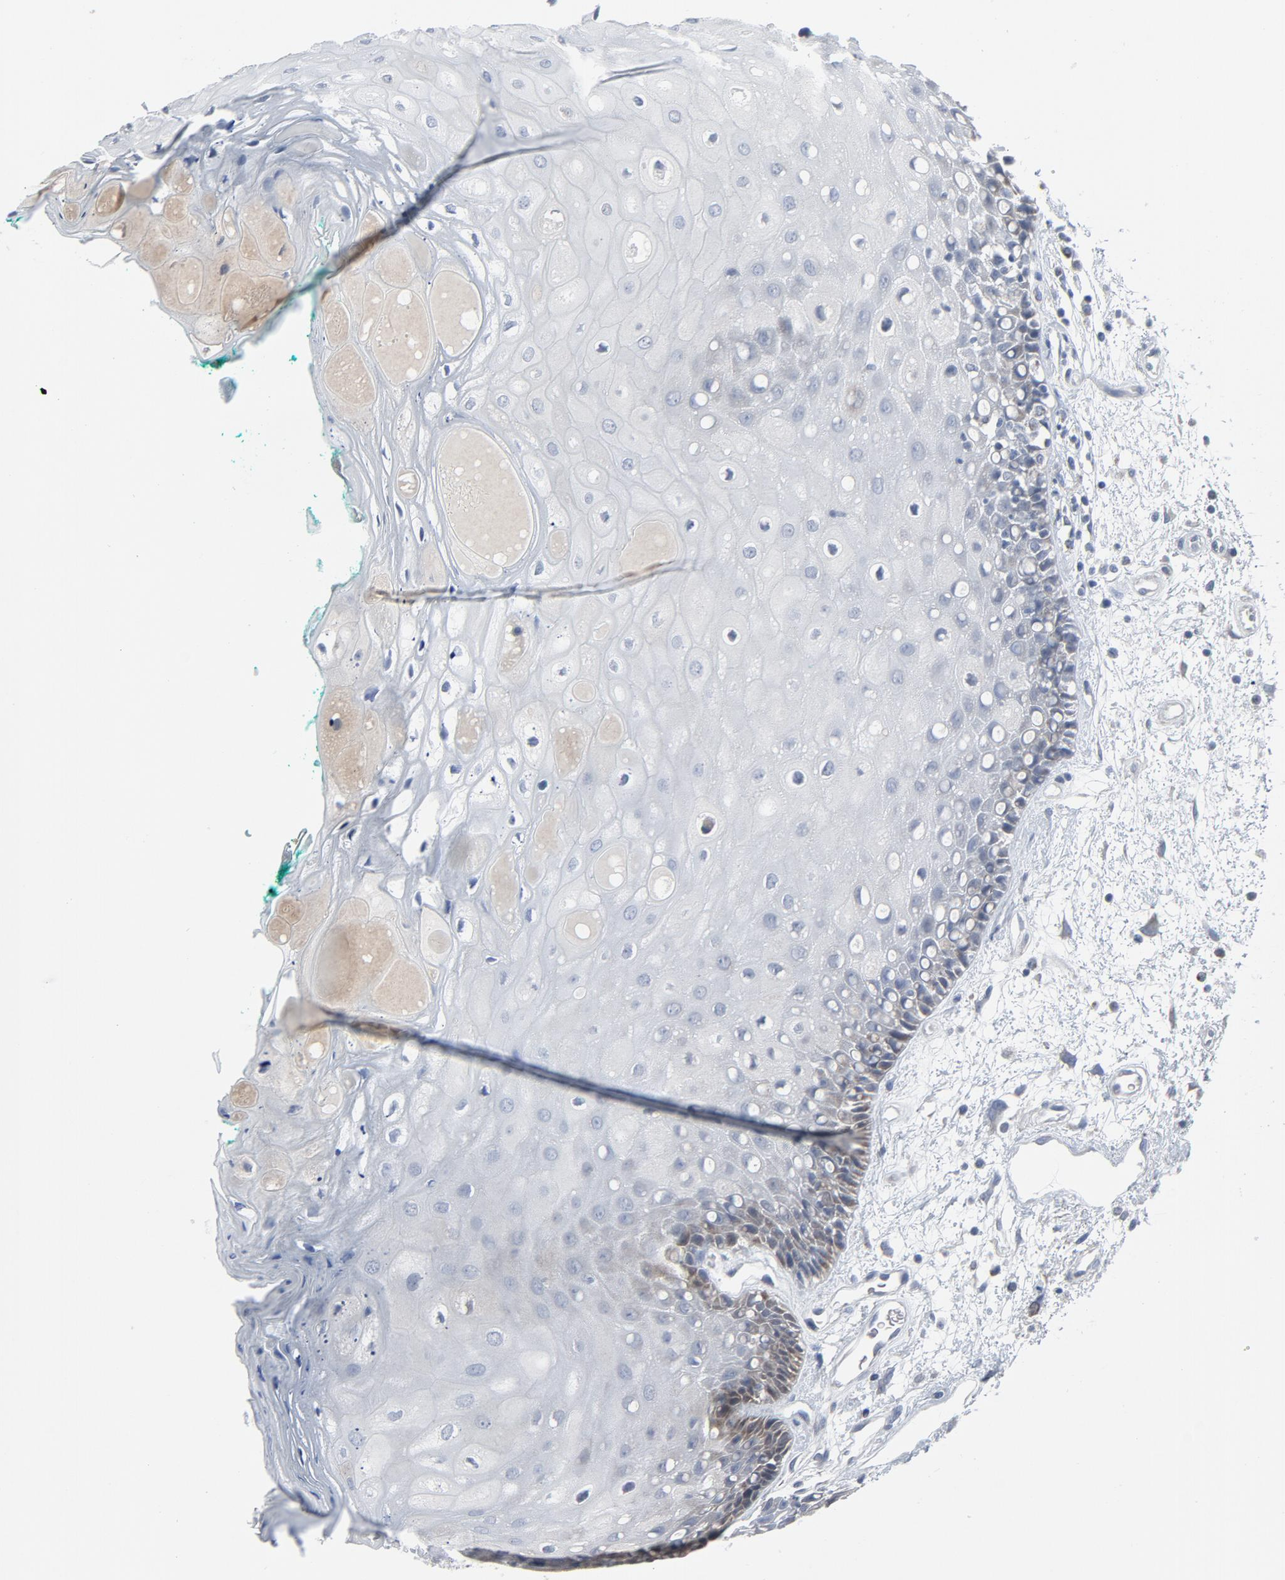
{"staining": {"intensity": "negative", "quantity": "none", "location": "none"}, "tissue": "oral mucosa", "cell_type": "Squamous epithelial cells", "image_type": "normal", "snomed": [{"axis": "morphology", "description": "Normal tissue, NOS"}, {"axis": "morphology", "description": "Squamous cell carcinoma, NOS"}, {"axis": "topography", "description": "Skeletal muscle"}, {"axis": "topography", "description": "Oral tissue"}, {"axis": "topography", "description": "Head-Neck"}], "caption": "High power microscopy photomicrograph of an immunohistochemistry histopathology image of benign oral mucosa, revealing no significant expression in squamous epithelial cells. (DAB IHC, high magnification).", "gene": "GPX2", "patient": {"sex": "female", "age": 84}}